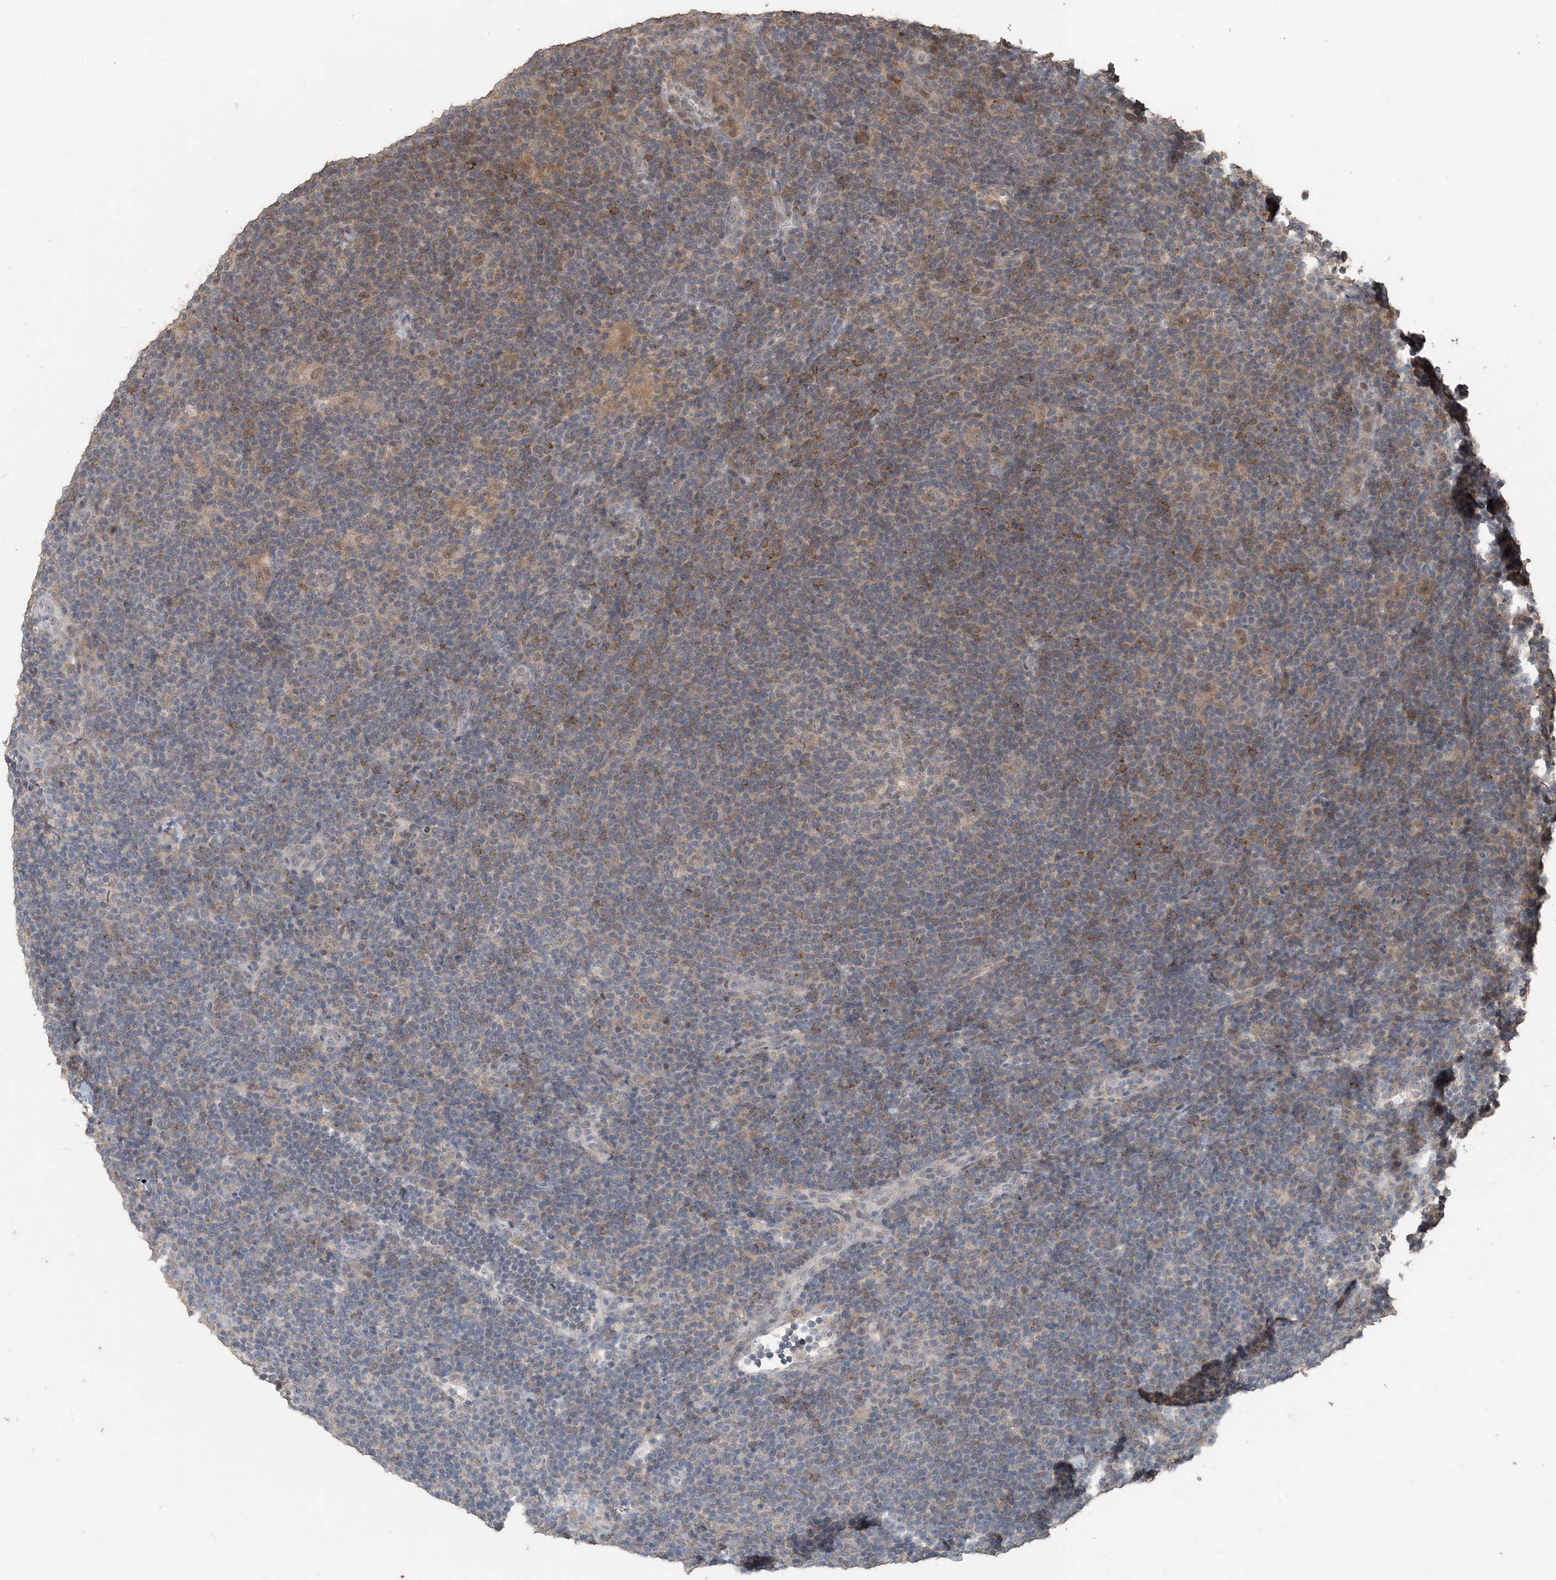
{"staining": {"intensity": "weak", "quantity": ">75%", "location": "nuclear"}, "tissue": "lymphoma", "cell_type": "Tumor cells", "image_type": "cancer", "snomed": [{"axis": "morphology", "description": "Hodgkin's disease, NOS"}, {"axis": "topography", "description": "Lymph node"}], "caption": "This is a photomicrograph of immunohistochemistry staining of Hodgkin's disease, which shows weak positivity in the nuclear of tumor cells.", "gene": "ZC3H12A", "patient": {"sex": "female", "age": 57}}